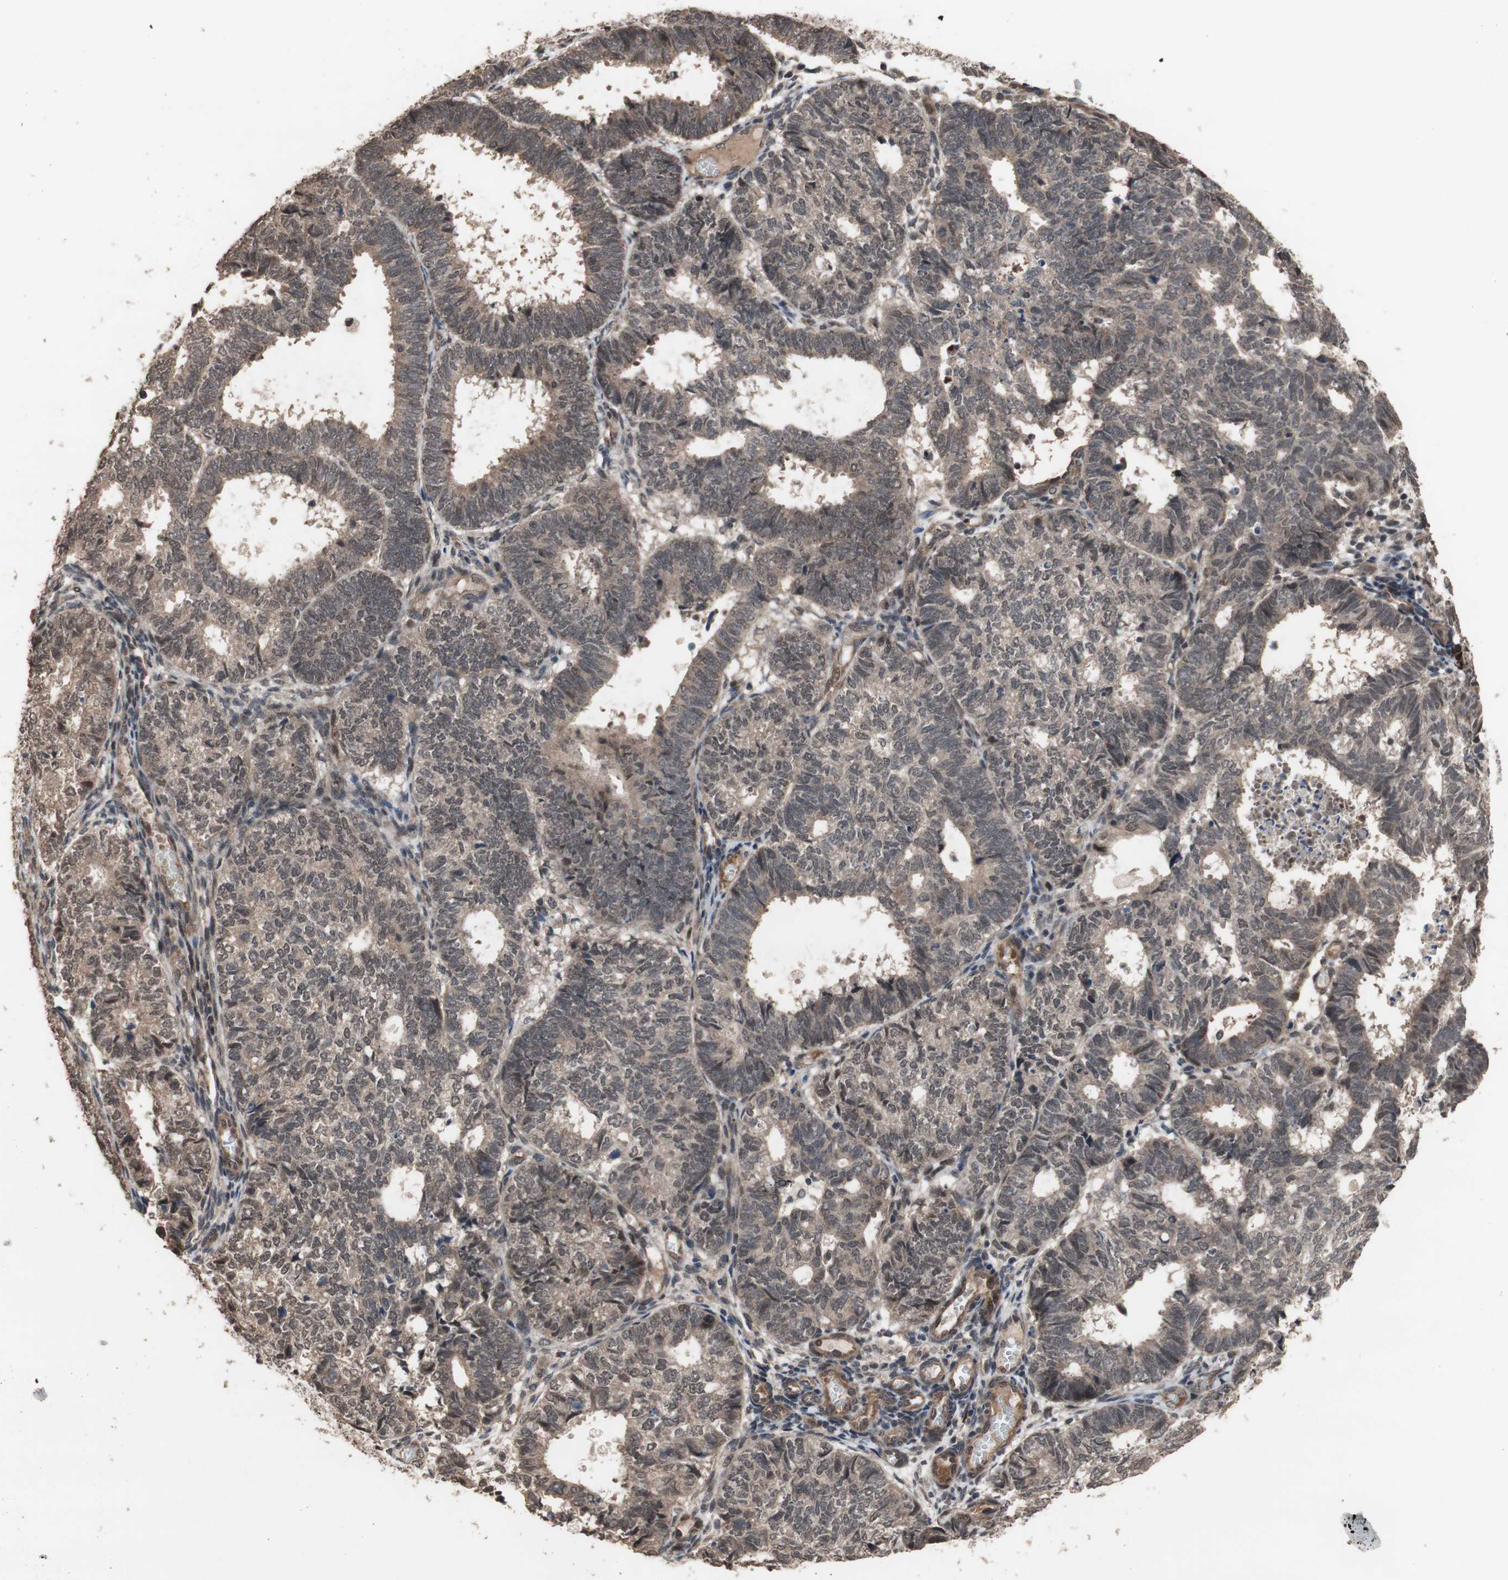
{"staining": {"intensity": "moderate", "quantity": ">75%", "location": "cytoplasmic/membranous"}, "tissue": "endometrial cancer", "cell_type": "Tumor cells", "image_type": "cancer", "snomed": [{"axis": "morphology", "description": "Adenocarcinoma, NOS"}, {"axis": "topography", "description": "Uterus"}], "caption": "Endometrial adenocarcinoma stained for a protein (brown) shows moderate cytoplasmic/membranous positive staining in approximately >75% of tumor cells.", "gene": "KANSL1", "patient": {"sex": "female", "age": 60}}